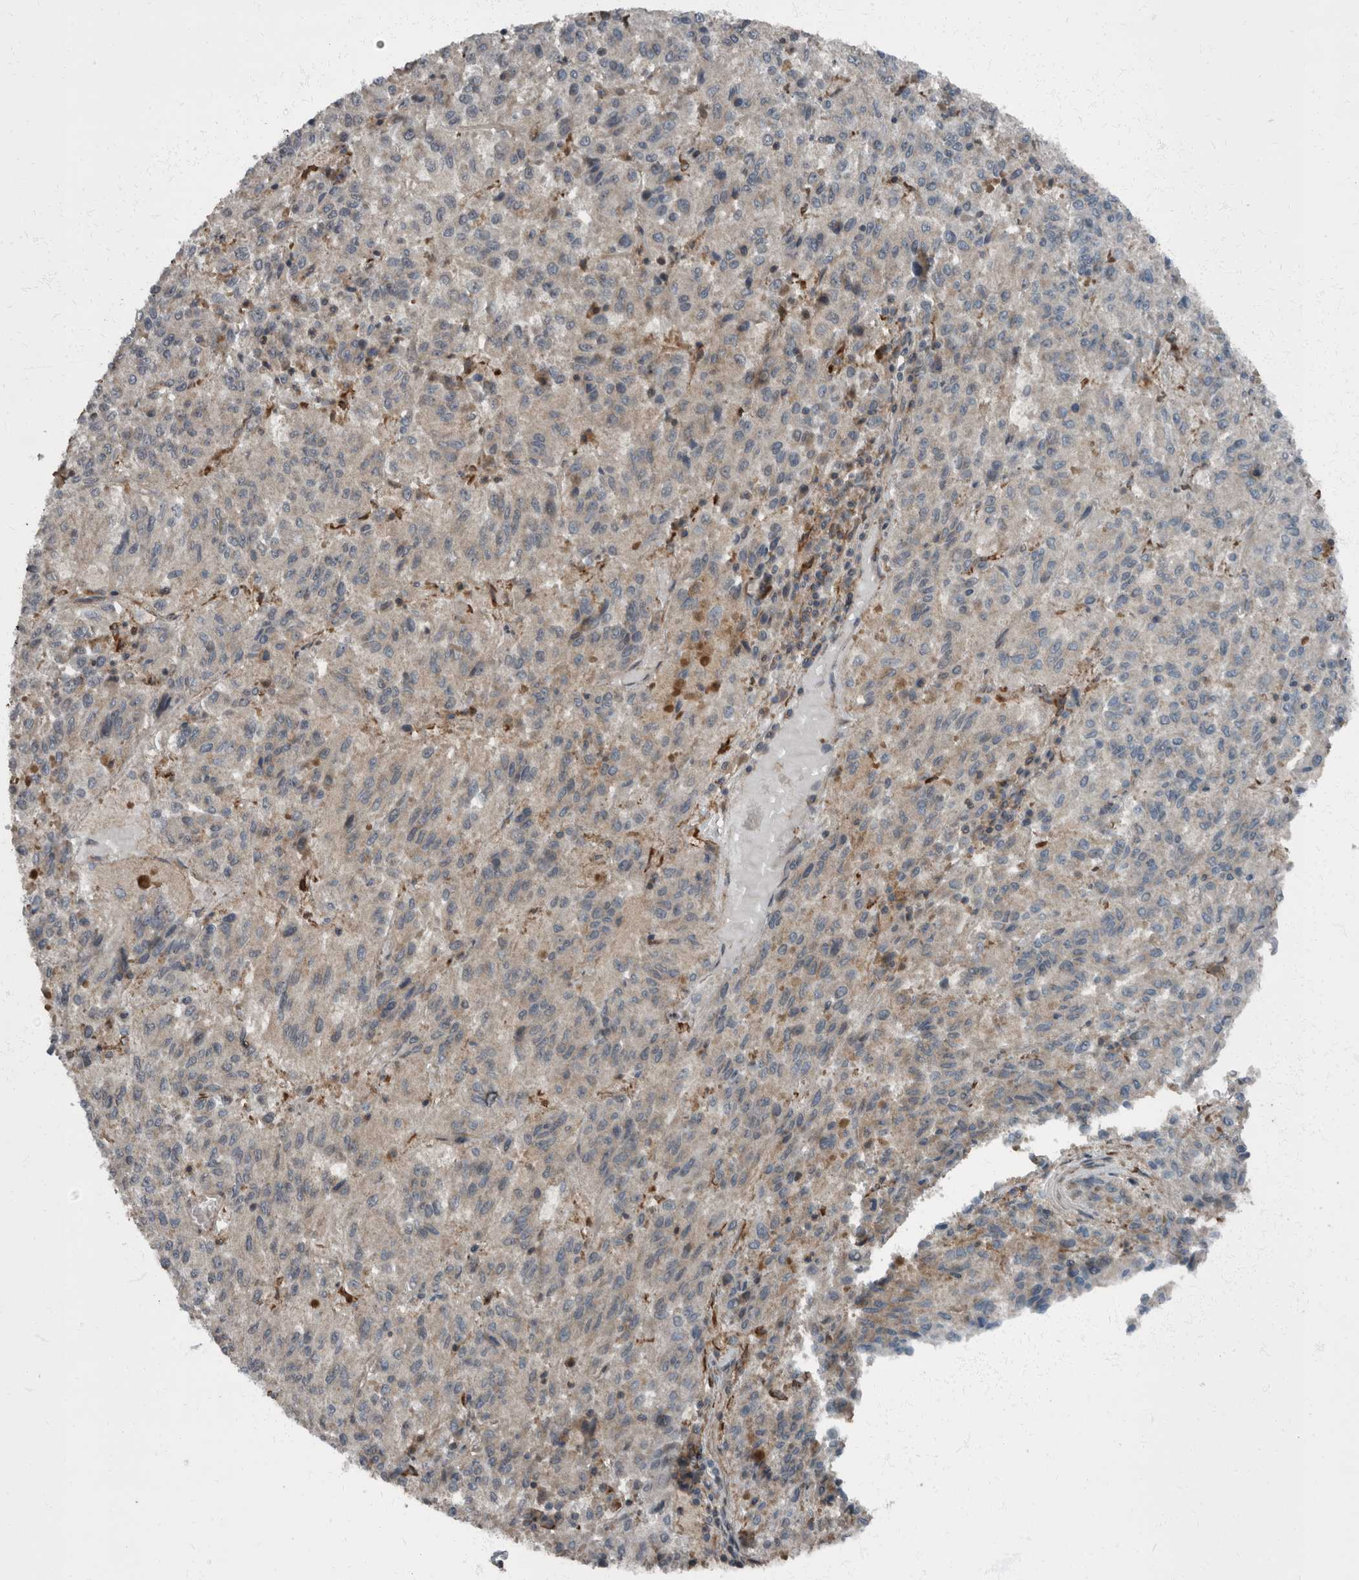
{"staining": {"intensity": "negative", "quantity": "none", "location": "none"}, "tissue": "melanoma", "cell_type": "Tumor cells", "image_type": "cancer", "snomed": [{"axis": "morphology", "description": "Malignant melanoma, Metastatic site"}, {"axis": "topography", "description": "Lung"}], "caption": "Tumor cells are negative for brown protein staining in malignant melanoma (metastatic site).", "gene": "RABGGTB", "patient": {"sex": "male", "age": 64}}